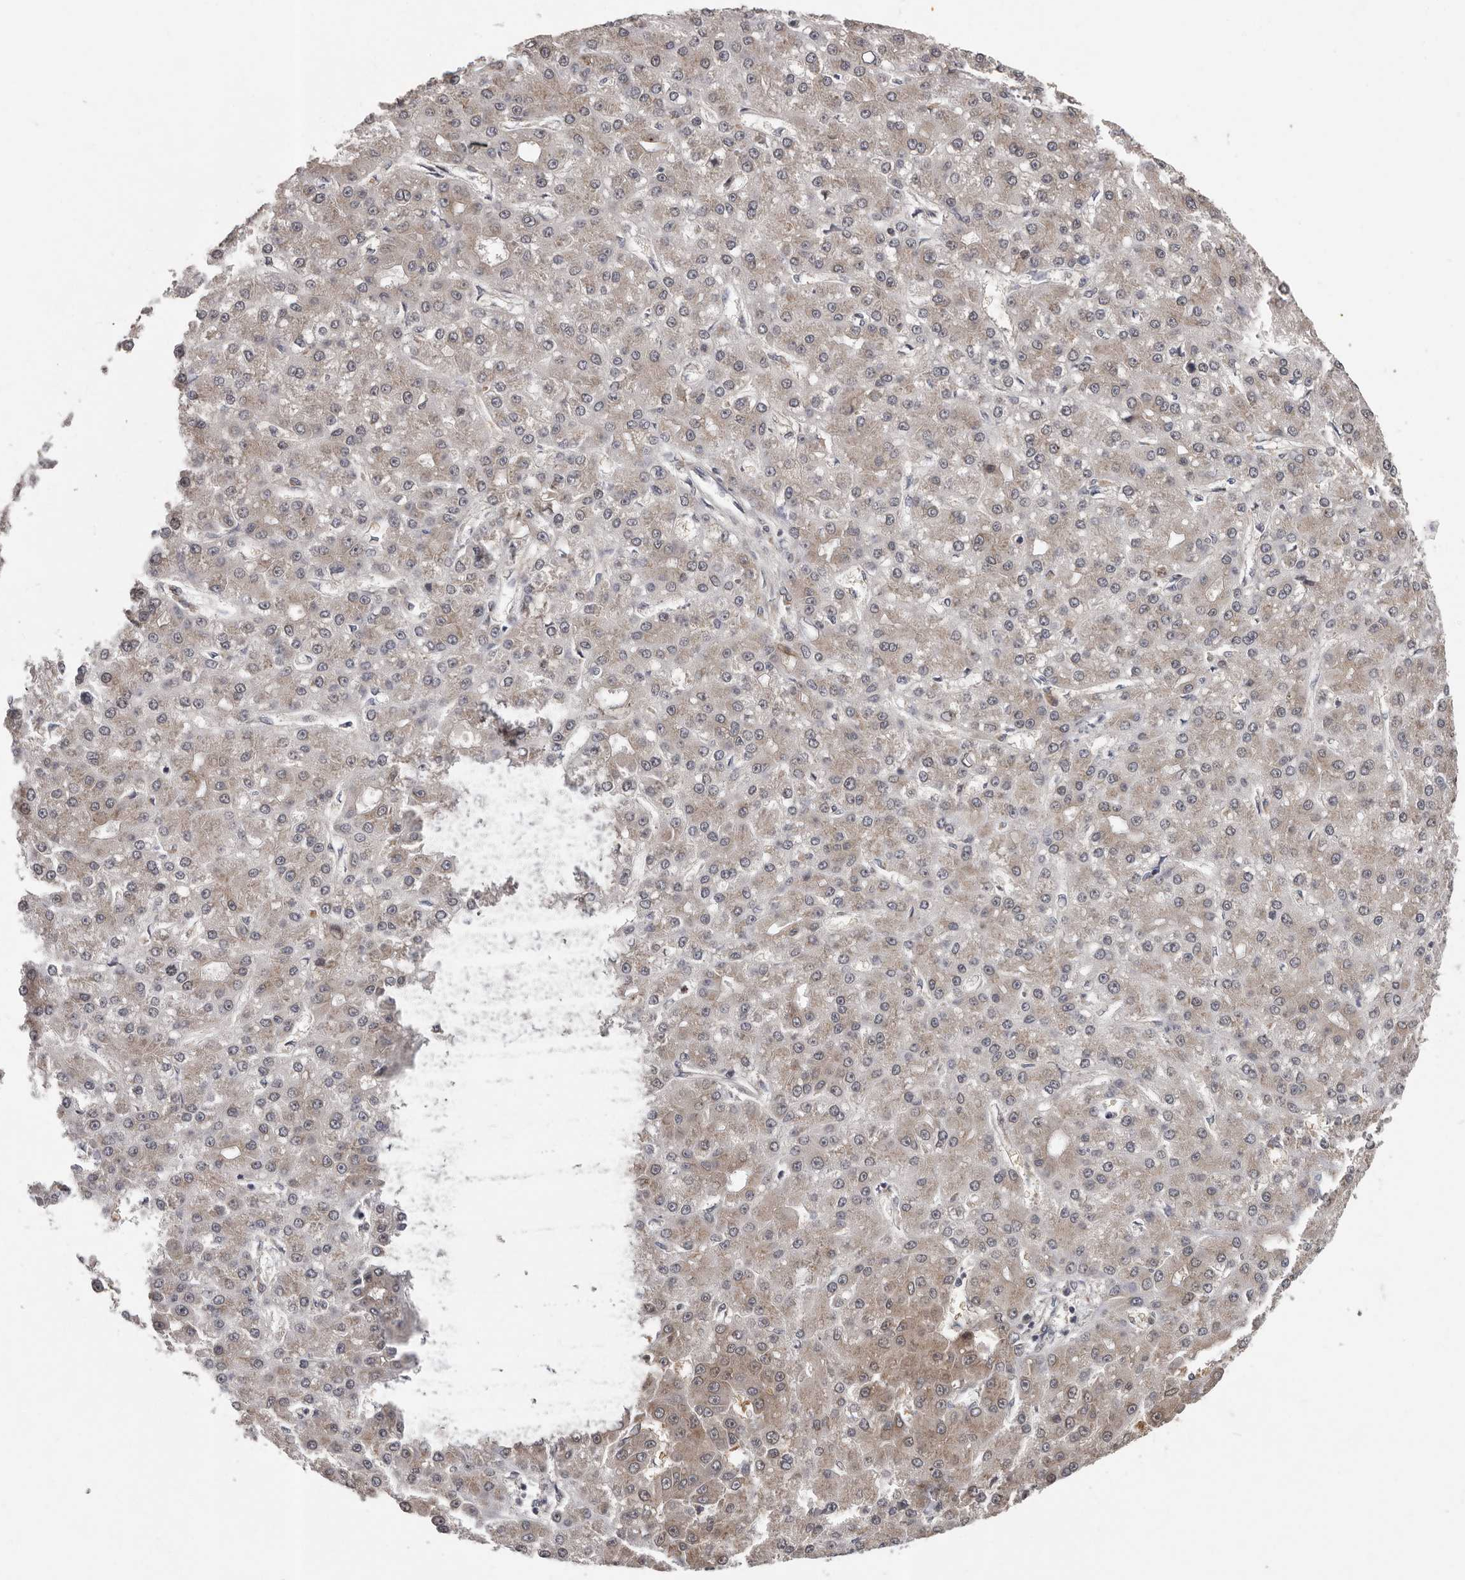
{"staining": {"intensity": "weak", "quantity": "25%-75%", "location": "cytoplasmic/membranous"}, "tissue": "liver cancer", "cell_type": "Tumor cells", "image_type": "cancer", "snomed": [{"axis": "morphology", "description": "Carcinoma, Hepatocellular, NOS"}, {"axis": "topography", "description": "Liver"}], "caption": "Protein expression analysis of human liver cancer reveals weak cytoplasmic/membranous positivity in approximately 25%-75% of tumor cells. (DAB (3,3'-diaminobenzidine) = brown stain, brightfield microscopy at high magnification).", "gene": "RALGPS2", "patient": {"sex": "male", "age": 67}}